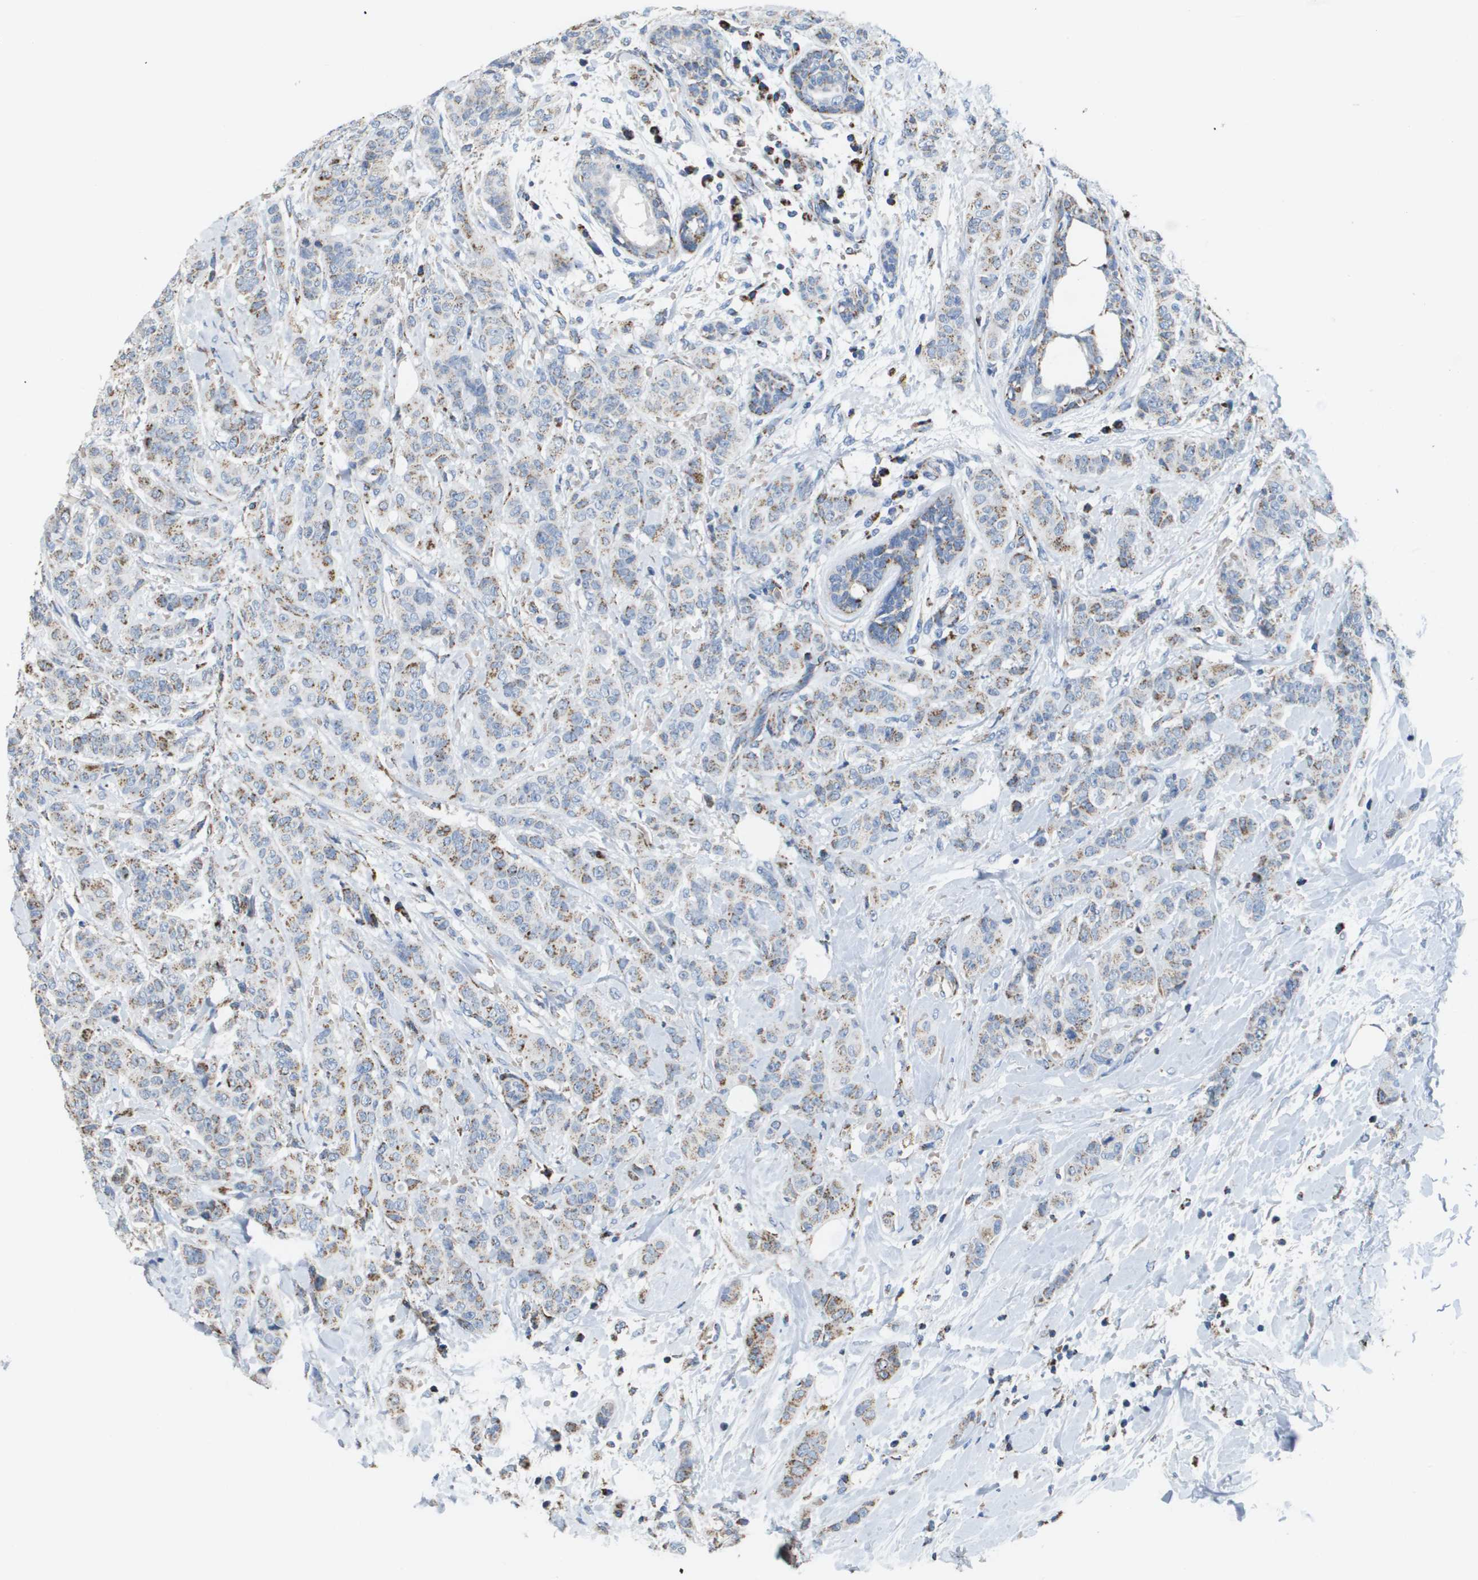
{"staining": {"intensity": "strong", "quantity": "25%-75%", "location": "cytoplasmic/membranous"}, "tissue": "breast cancer", "cell_type": "Tumor cells", "image_type": "cancer", "snomed": [{"axis": "morphology", "description": "Normal tissue, NOS"}, {"axis": "morphology", "description": "Duct carcinoma"}, {"axis": "topography", "description": "Breast"}], "caption": "The image reveals immunohistochemical staining of breast intraductal carcinoma. There is strong cytoplasmic/membranous staining is seen in about 25%-75% of tumor cells. The protein is shown in brown color, while the nuclei are stained blue.", "gene": "ATP5F1B", "patient": {"sex": "female", "age": 40}}